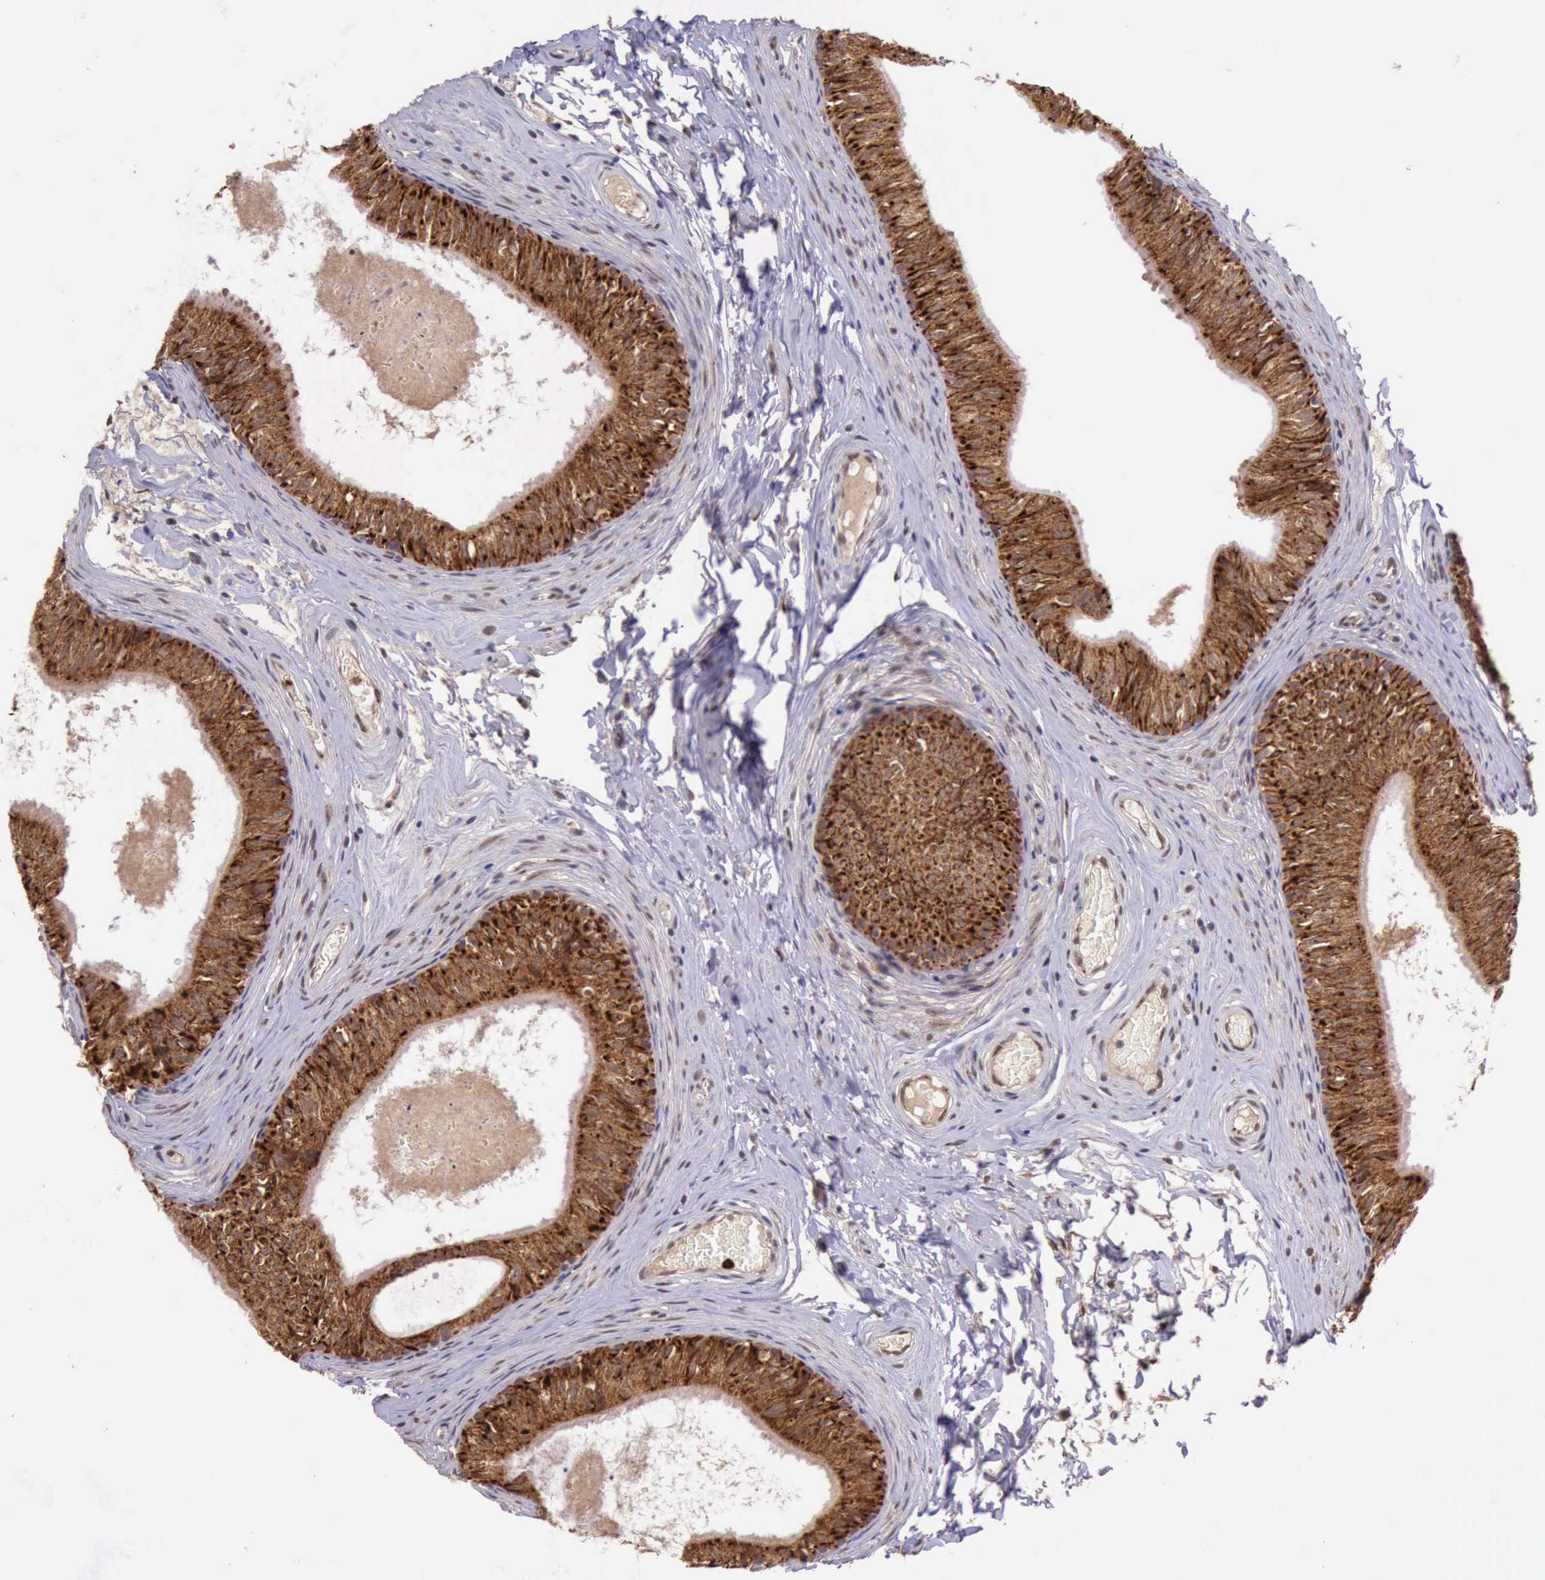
{"staining": {"intensity": "strong", "quantity": ">75%", "location": "cytoplasmic/membranous"}, "tissue": "epididymis", "cell_type": "Glandular cells", "image_type": "normal", "snomed": [{"axis": "morphology", "description": "Normal tissue, NOS"}, {"axis": "topography", "description": "Epididymis"}], "caption": "A photomicrograph of human epididymis stained for a protein exhibits strong cytoplasmic/membranous brown staining in glandular cells.", "gene": "ARMCX3", "patient": {"sex": "male", "age": 23}}